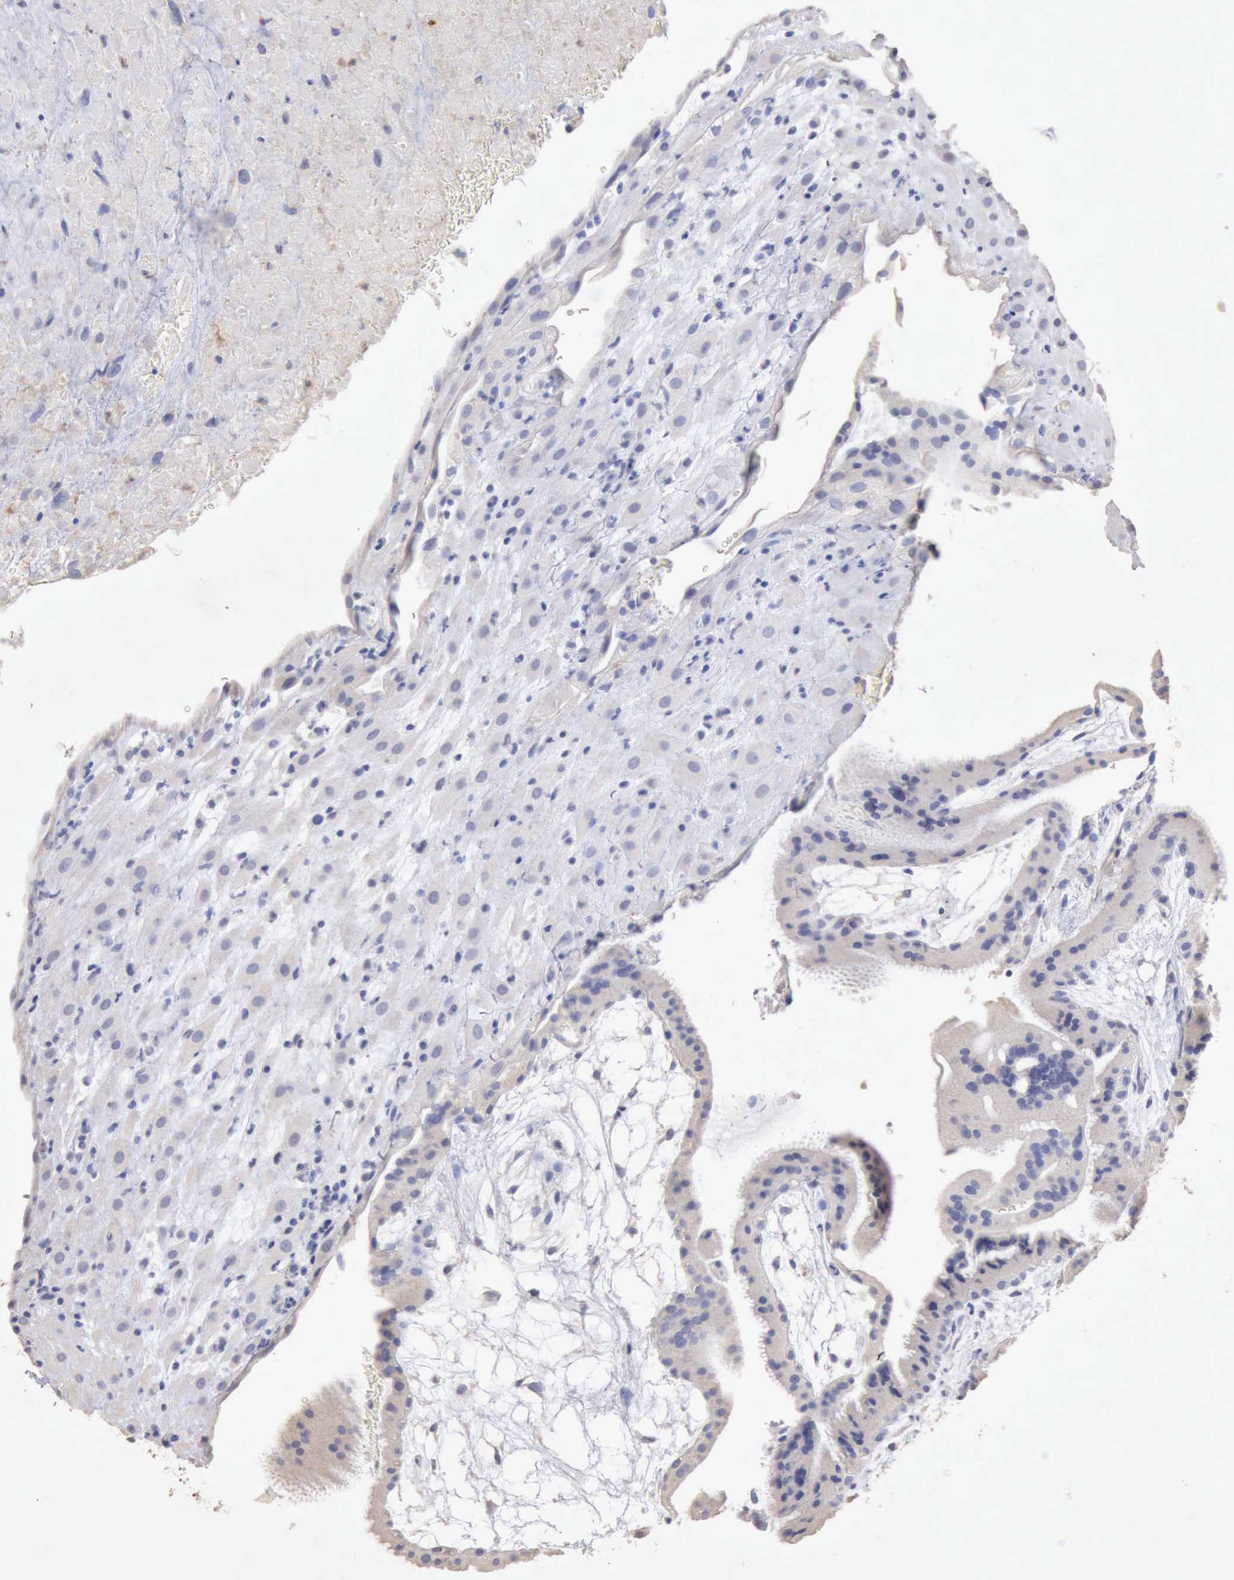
{"staining": {"intensity": "weak", "quantity": ">75%", "location": "cytoplasmic/membranous"}, "tissue": "placenta", "cell_type": "Decidual cells", "image_type": "normal", "snomed": [{"axis": "morphology", "description": "Normal tissue, NOS"}, {"axis": "topography", "description": "Placenta"}], "caption": "A histopathology image of placenta stained for a protein demonstrates weak cytoplasmic/membranous brown staining in decidual cells. Using DAB (3,3'-diaminobenzidine) (brown) and hematoxylin (blue) stains, captured at high magnification using brightfield microscopy.", "gene": "KRT6B", "patient": {"sex": "female", "age": 19}}